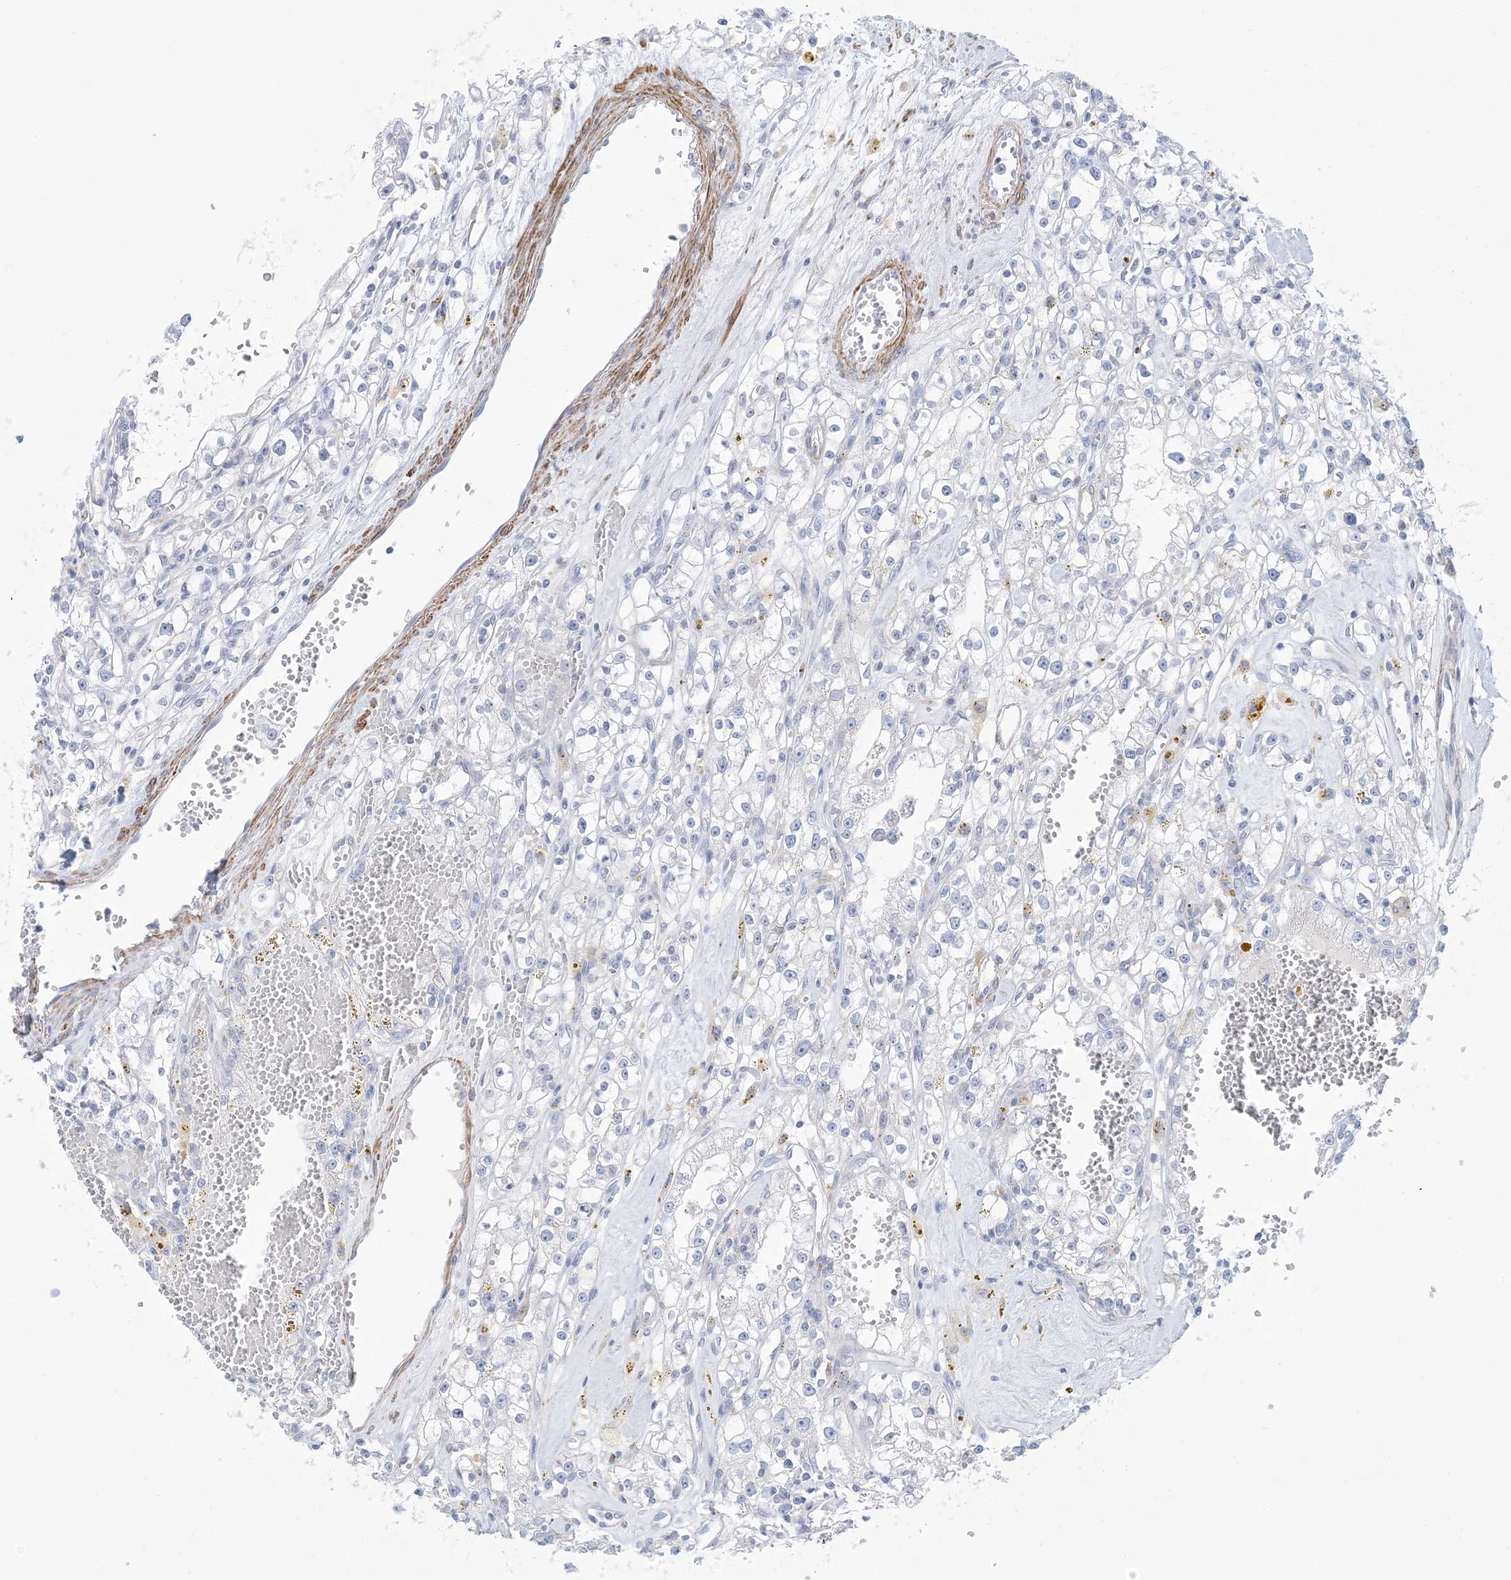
{"staining": {"intensity": "negative", "quantity": "none", "location": "none"}, "tissue": "renal cancer", "cell_type": "Tumor cells", "image_type": "cancer", "snomed": [{"axis": "morphology", "description": "Adenocarcinoma, NOS"}, {"axis": "topography", "description": "Kidney"}], "caption": "DAB (3,3'-diaminobenzidine) immunohistochemical staining of adenocarcinoma (renal) shows no significant expression in tumor cells.", "gene": "MARS2", "patient": {"sex": "male", "age": 56}}